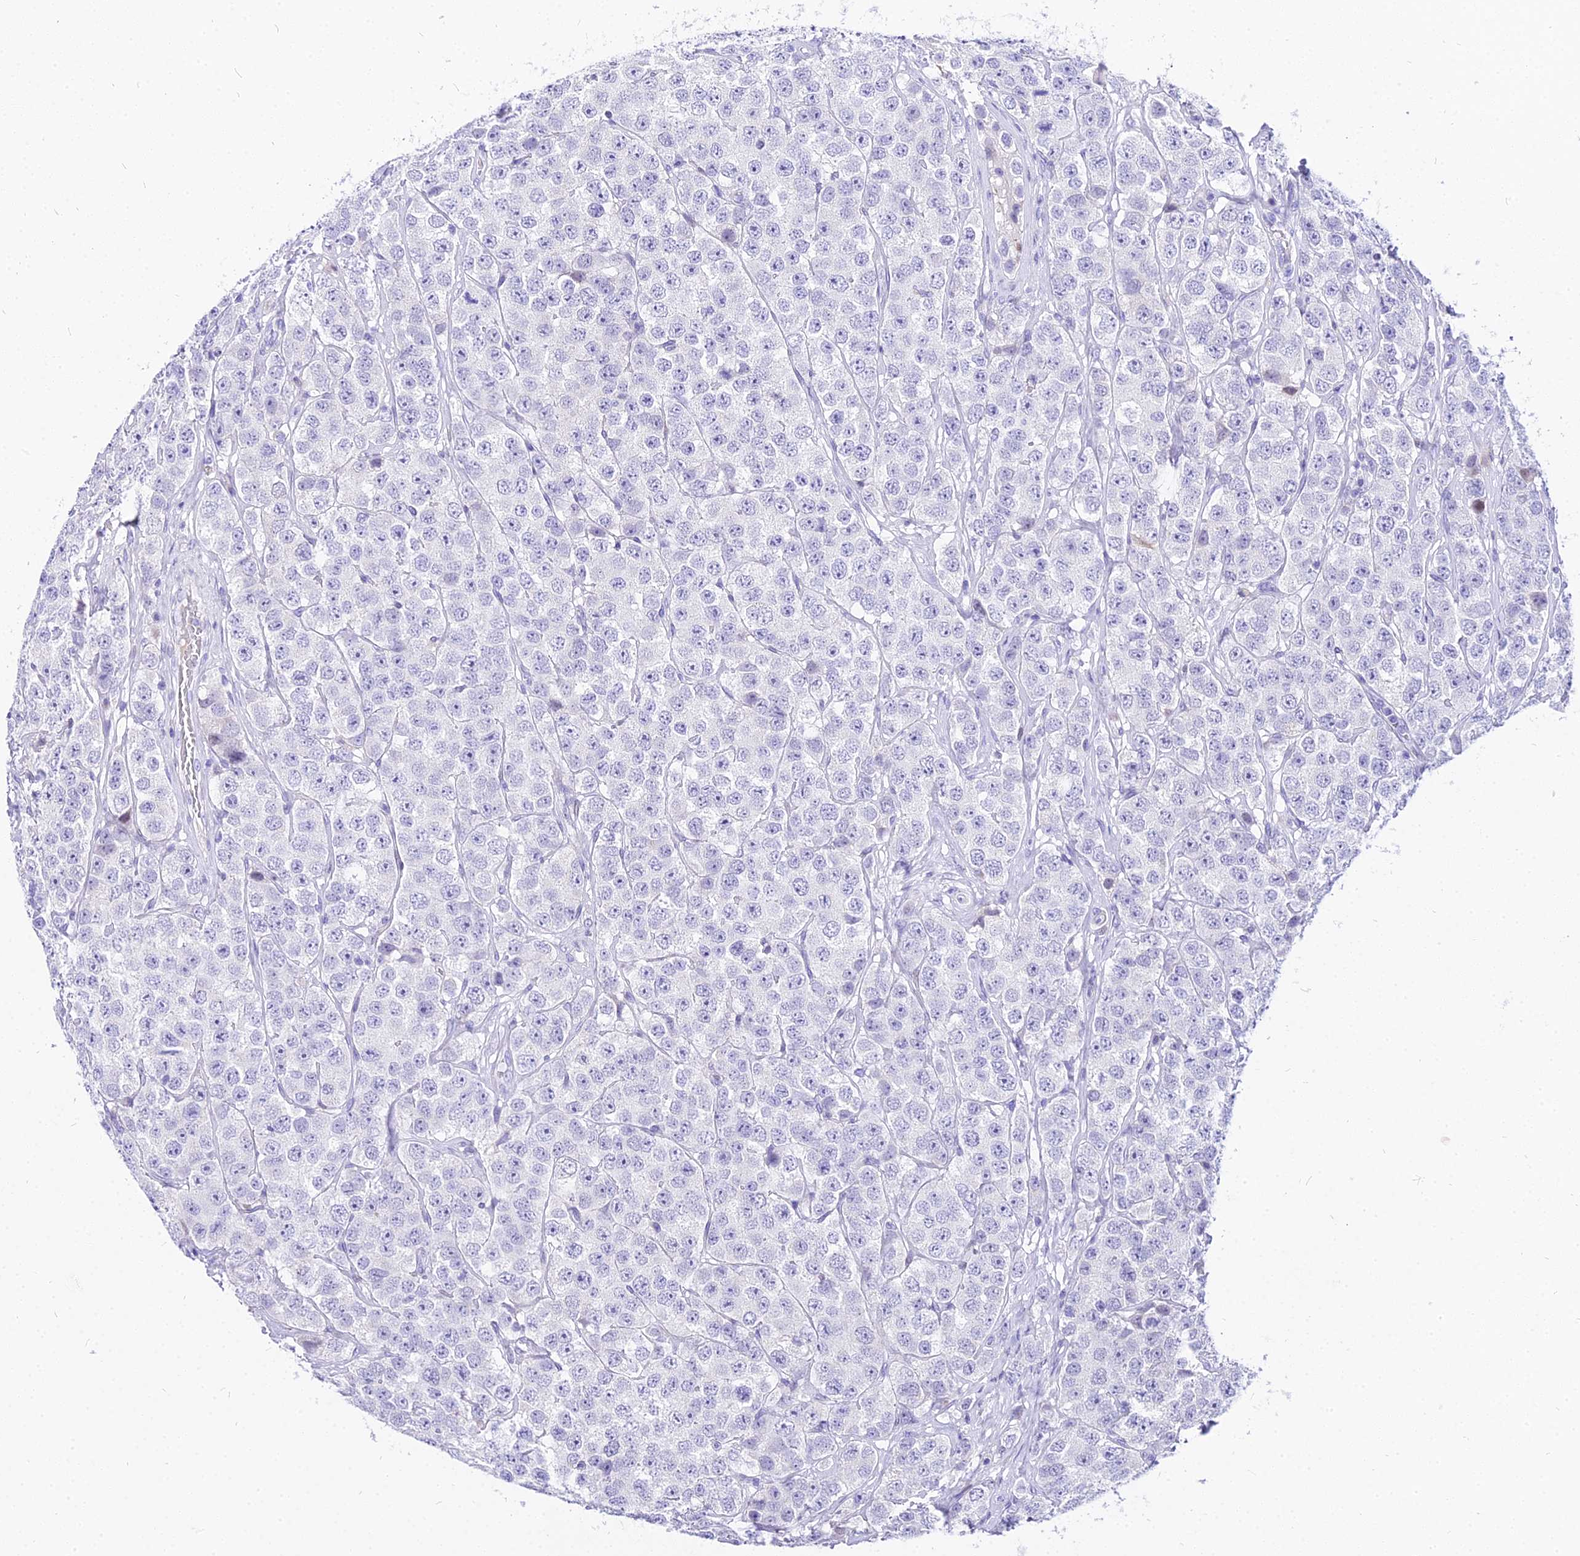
{"staining": {"intensity": "negative", "quantity": "none", "location": "none"}, "tissue": "testis cancer", "cell_type": "Tumor cells", "image_type": "cancer", "snomed": [{"axis": "morphology", "description": "Seminoma, NOS"}, {"axis": "topography", "description": "Testis"}], "caption": "This is an immunohistochemistry micrograph of human testis seminoma. There is no expression in tumor cells.", "gene": "CARD18", "patient": {"sex": "male", "age": 28}}